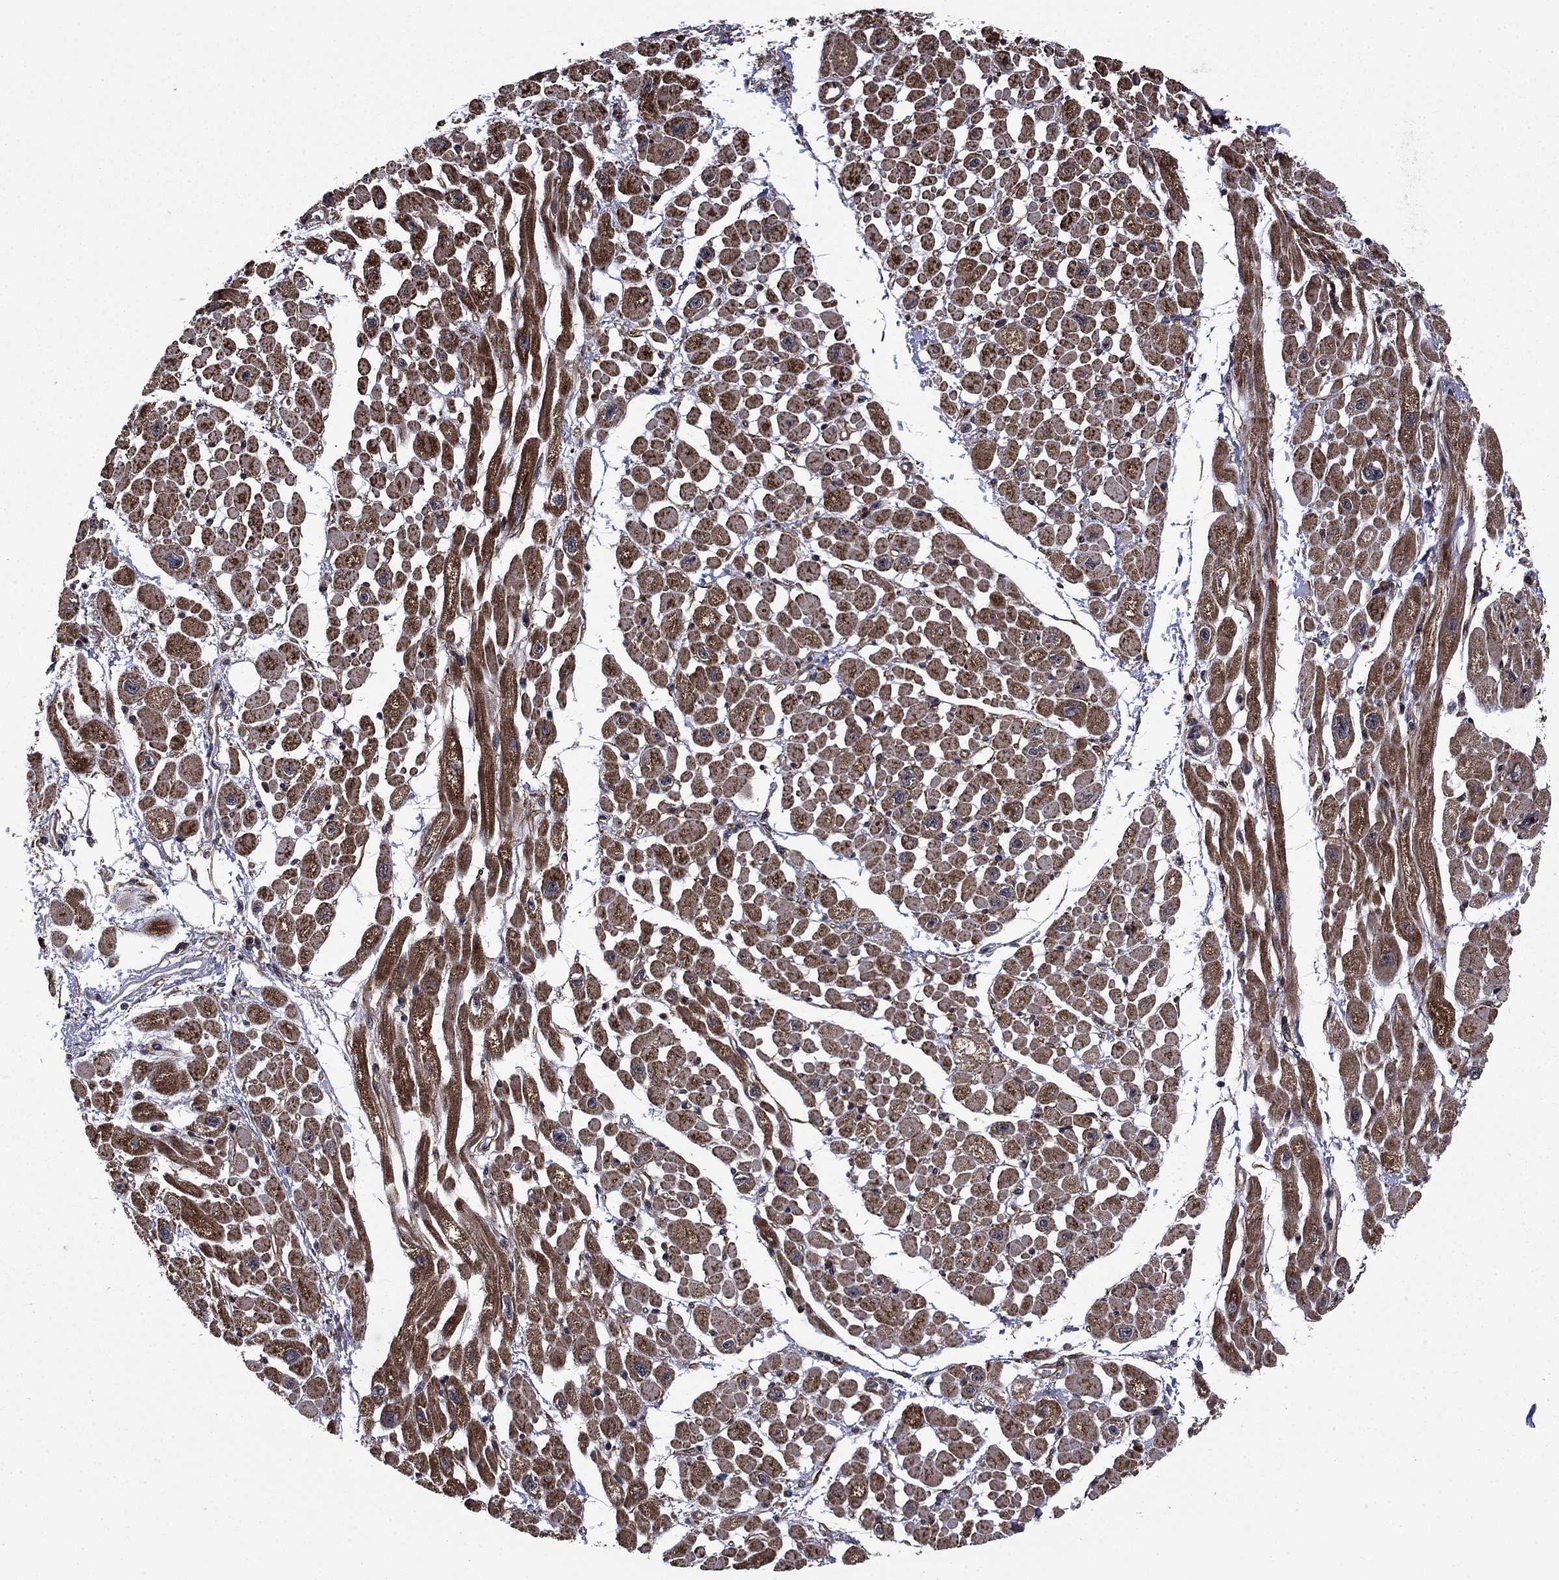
{"staining": {"intensity": "moderate", "quantity": ">75%", "location": "cytoplasmic/membranous"}, "tissue": "heart muscle", "cell_type": "Cardiomyocytes", "image_type": "normal", "snomed": [{"axis": "morphology", "description": "Normal tissue, NOS"}, {"axis": "topography", "description": "Heart"}], "caption": "This histopathology image shows unremarkable heart muscle stained with immunohistochemistry (IHC) to label a protein in brown. The cytoplasmic/membranous of cardiomyocytes show moderate positivity for the protein. Nuclei are counter-stained blue.", "gene": "AGTPBP1", "patient": {"sex": "male", "age": 66}}